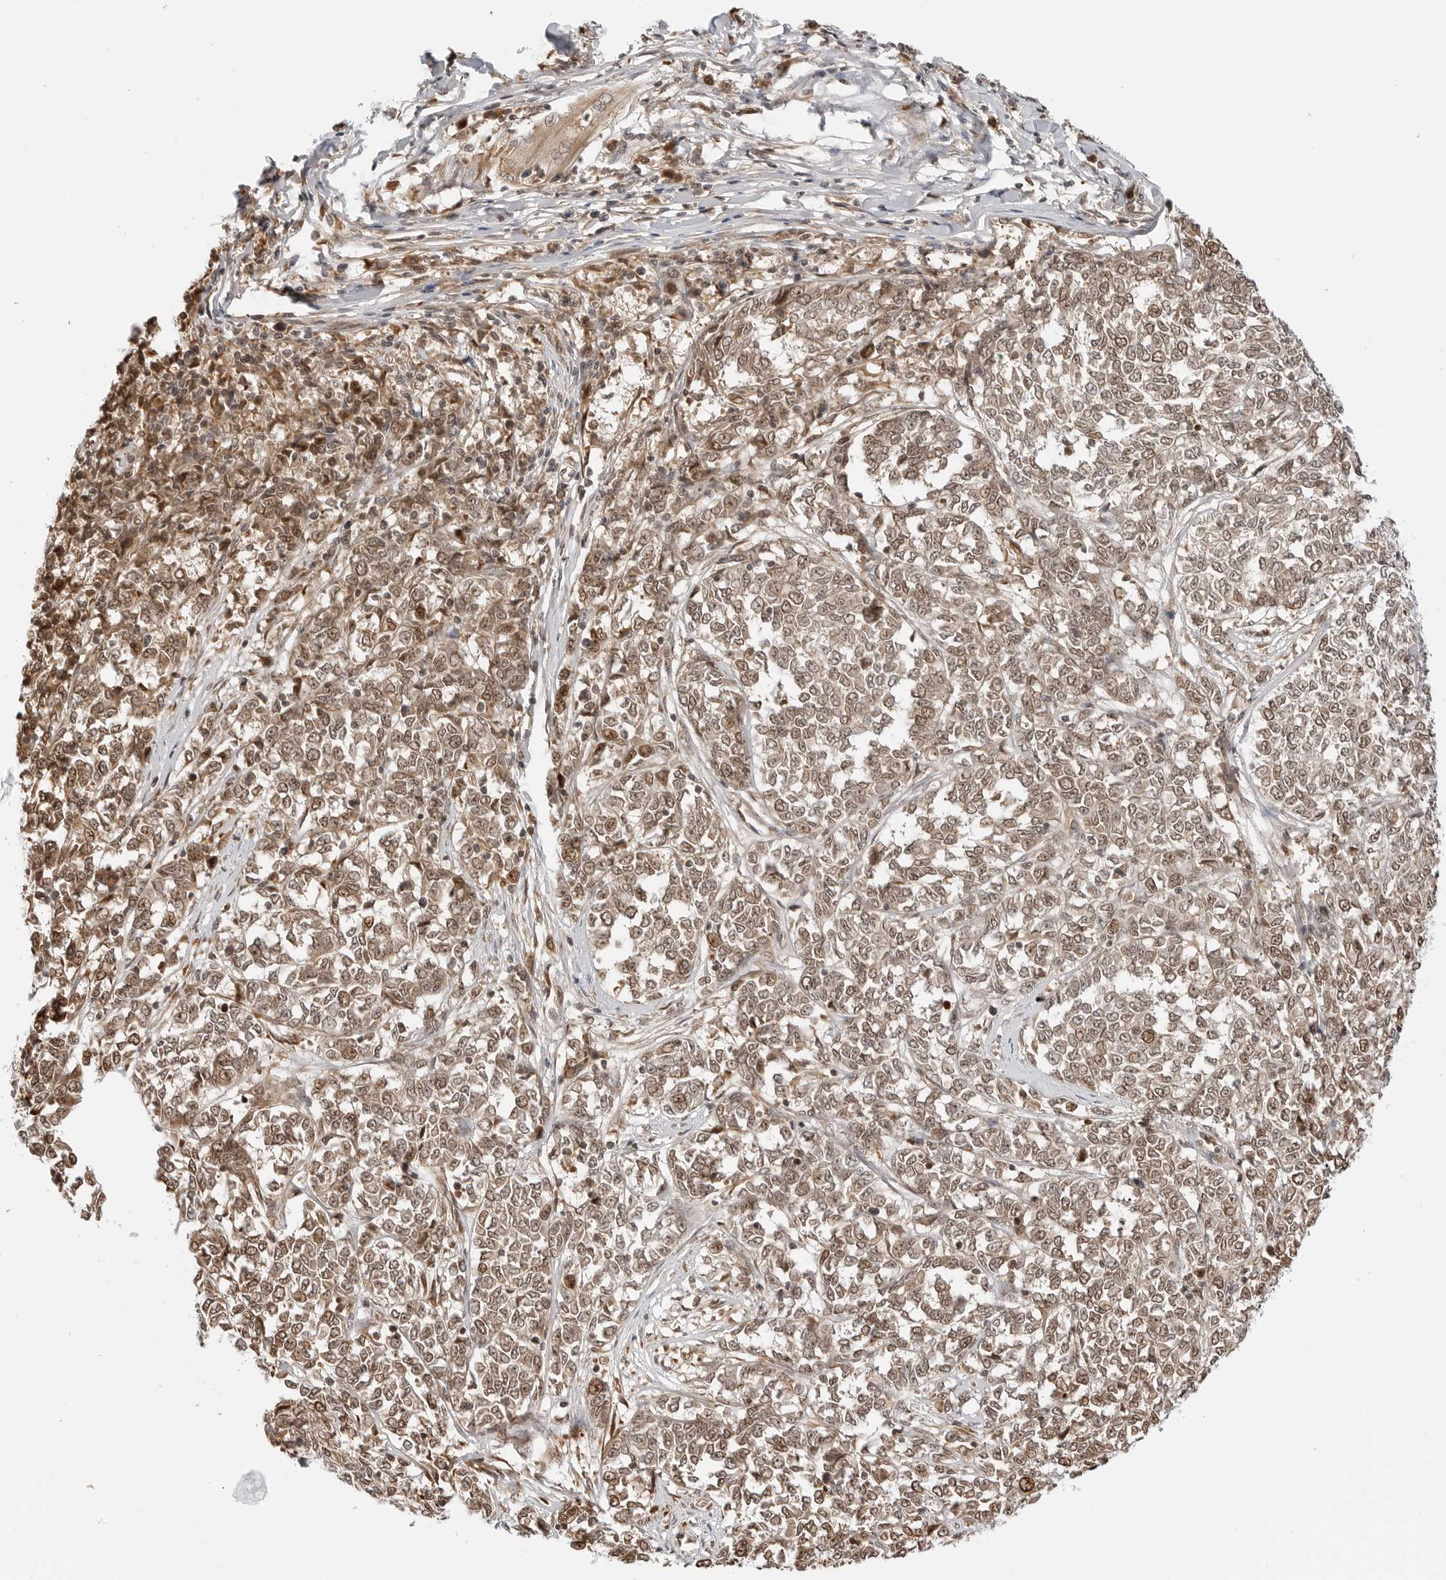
{"staining": {"intensity": "weak", "quantity": ">75%", "location": "cytoplasmic/membranous,nuclear"}, "tissue": "melanoma", "cell_type": "Tumor cells", "image_type": "cancer", "snomed": [{"axis": "morphology", "description": "Malignant melanoma, NOS"}, {"axis": "topography", "description": "Skin"}], "caption": "This histopathology image displays malignant melanoma stained with immunohistochemistry to label a protein in brown. The cytoplasmic/membranous and nuclear of tumor cells show weak positivity for the protein. Nuclei are counter-stained blue.", "gene": "TIPRL", "patient": {"sex": "female", "age": 72}}